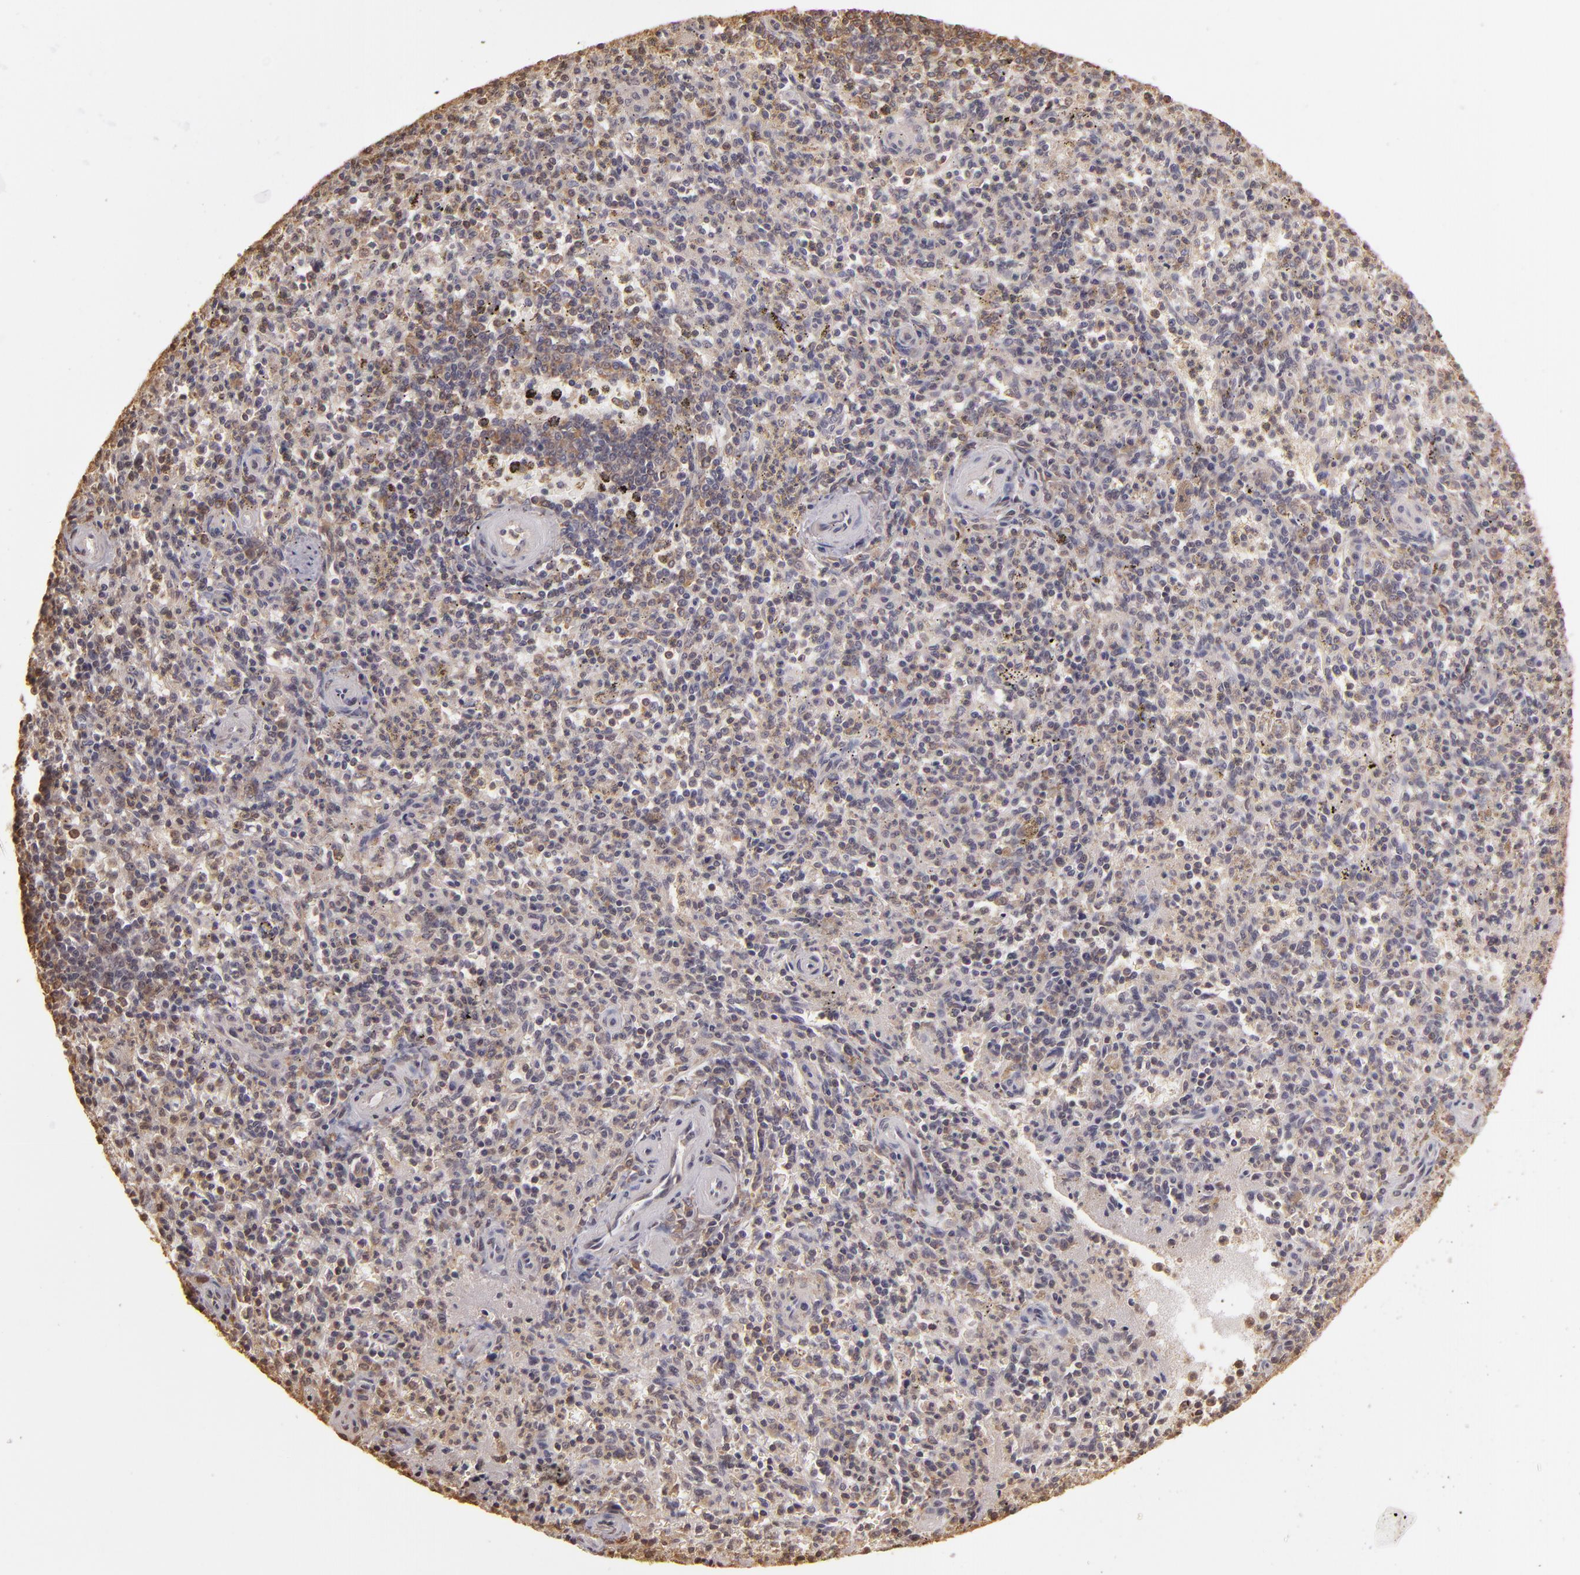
{"staining": {"intensity": "negative", "quantity": "none", "location": "none"}, "tissue": "spleen", "cell_type": "Cells in red pulp", "image_type": "normal", "snomed": [{"axis": "morphology", "description": "Normal tissue, NOS"}, {"axis": "topography", "description": "Spleen"}], "caption": "A high-resolution histopathology image shows IHC staining of normal spleen, which shows no significant expression in cells in red pulp. The staining was performed using DAB to visualize the protein expression in brown, while the nuclei were stained in blue with hematoxylin (Magnification: 20x).", "gene": "ARPC2", "patient": {"sex": "male", "age": 72}}